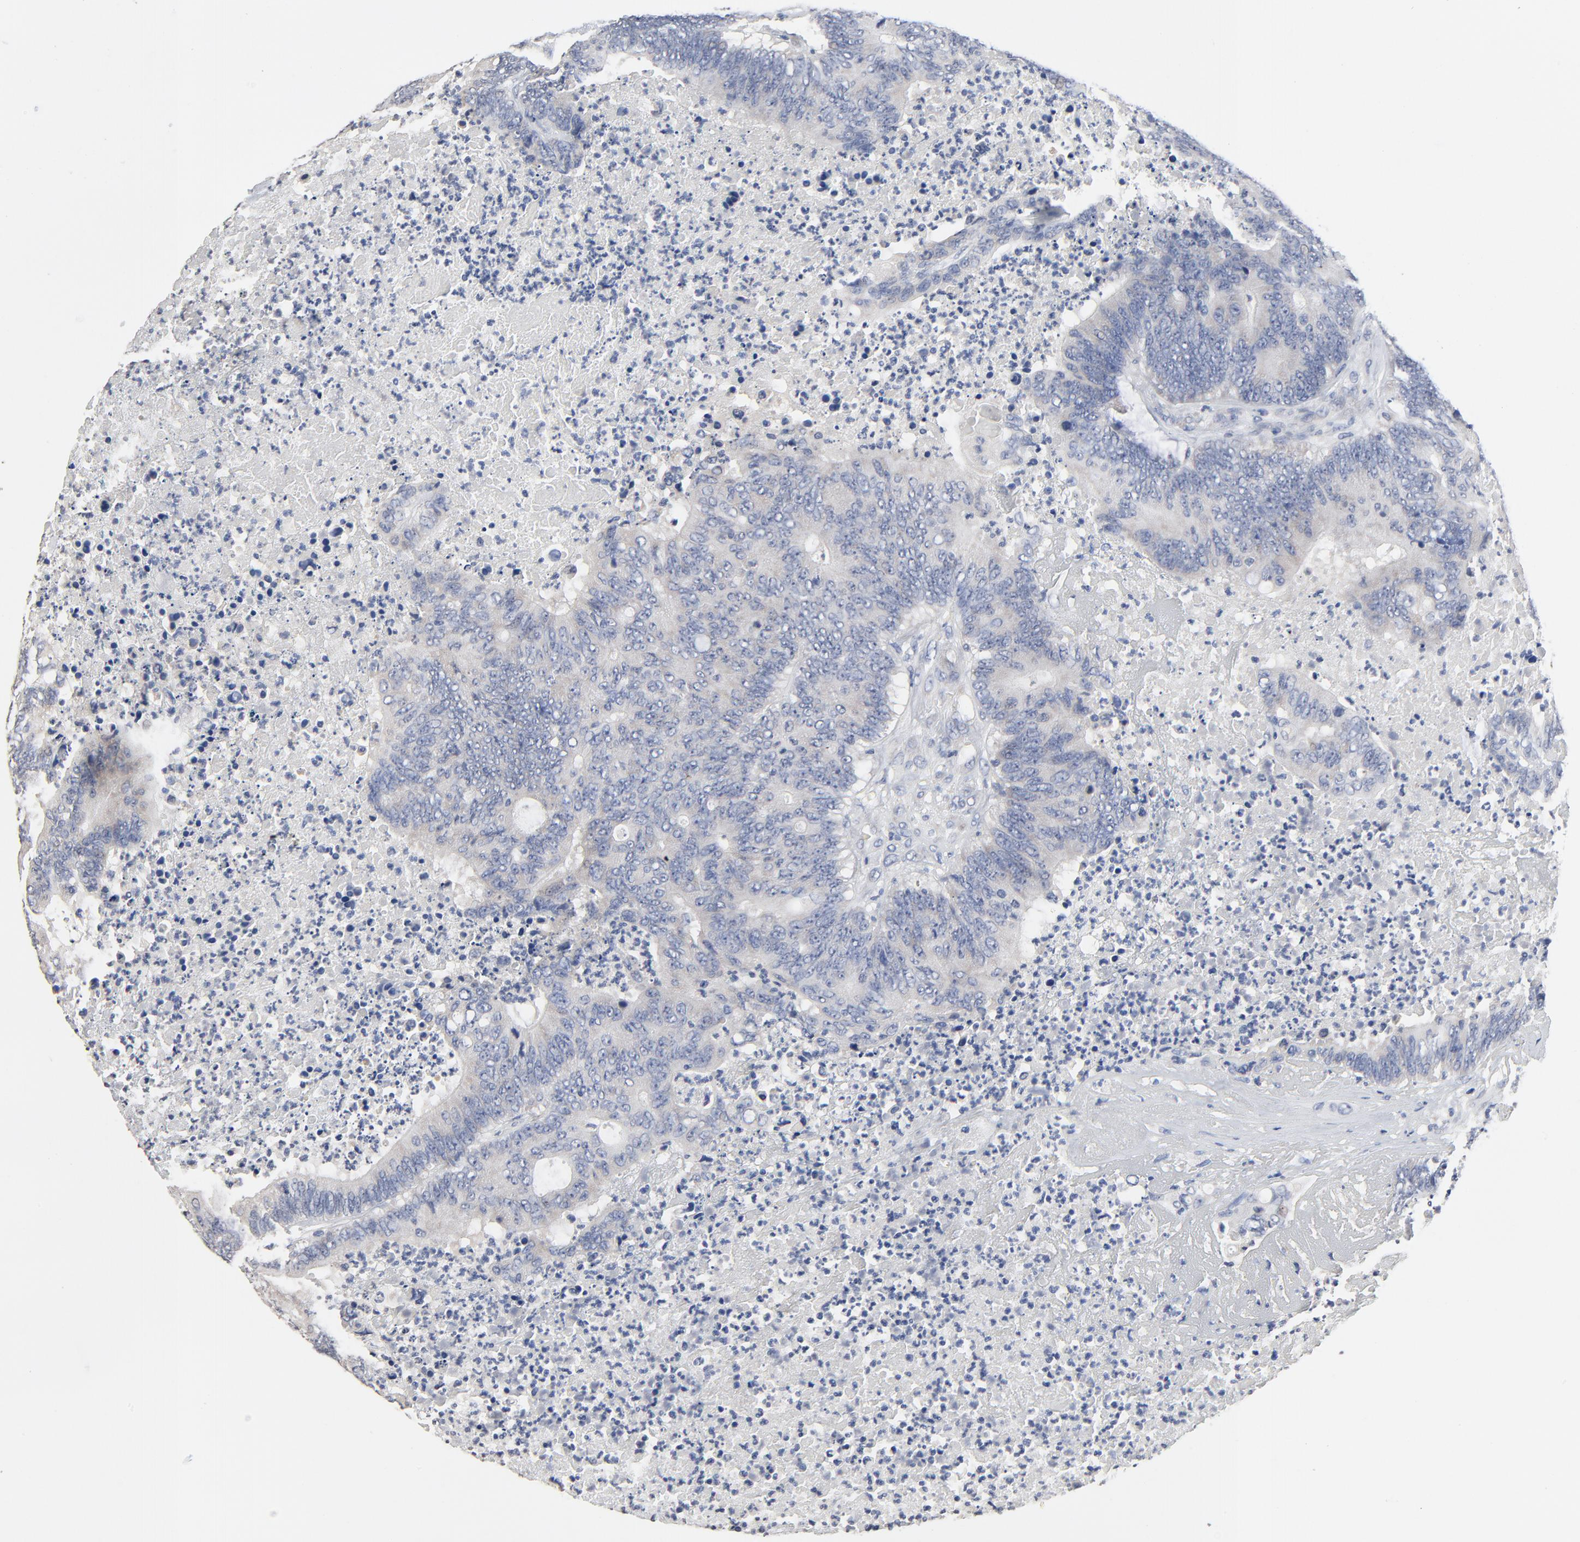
{"staining": {"intensity": "negative", "quantity": "none", "location": "none"}, "tissue": "colorectal cancer", "cell_type": "Tumor cells", "image_type": "cancer", "snomed": [{"axis": "morphology", "description": "Adenocarcinoma, NOS"}, {"axis": "topography", "description": "Colon"}], "caption": "There is no significant expression in tumor cells of colorectal cancer (adenocarcinoma). (Brightfield microscopy of DAB IHC at high magnification).", "gene": "FBXL5", "patient": {"sex": "male", "age": 65}}